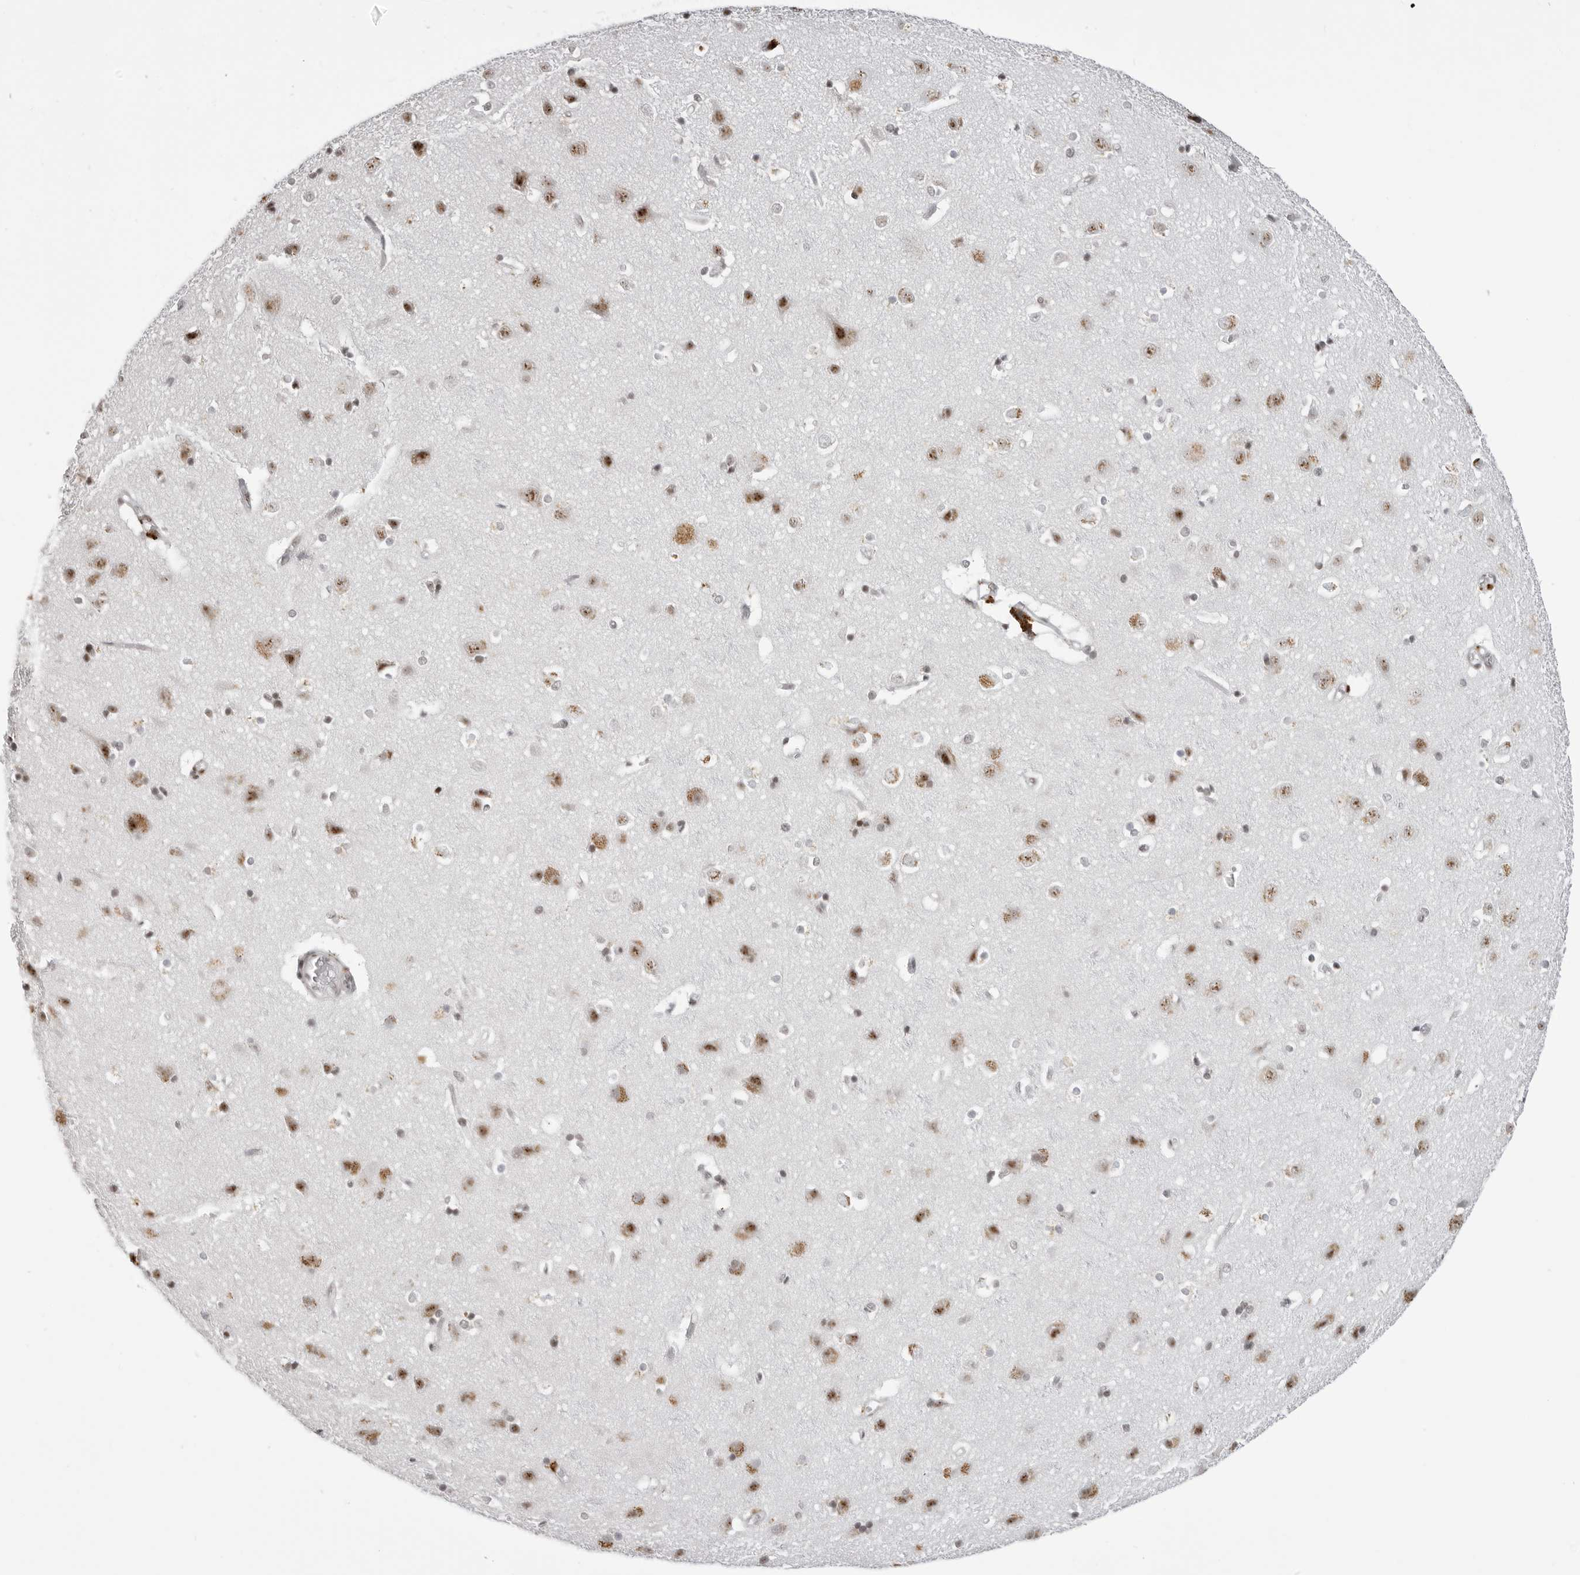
{"staining": {"intensity": "weak", "quantity": "25%-75%", "location": "nuclear"}, "tissue": "cerebral cortex", "cell_type": "Endothelial cells", "image_type": "normal", "snomed": [{"axis": "morphology", "description": "Normal tissue, NOS"}, {"axis": "topography", "description": "Cerebral cortex"}], "caption": "Weak nuclear positivity is seen in about 25%-75% of endothelial cells in unremarkable cerebral cortex.", "gene": "WRAP53", "patient": {"sex": "male", "age": 54}}